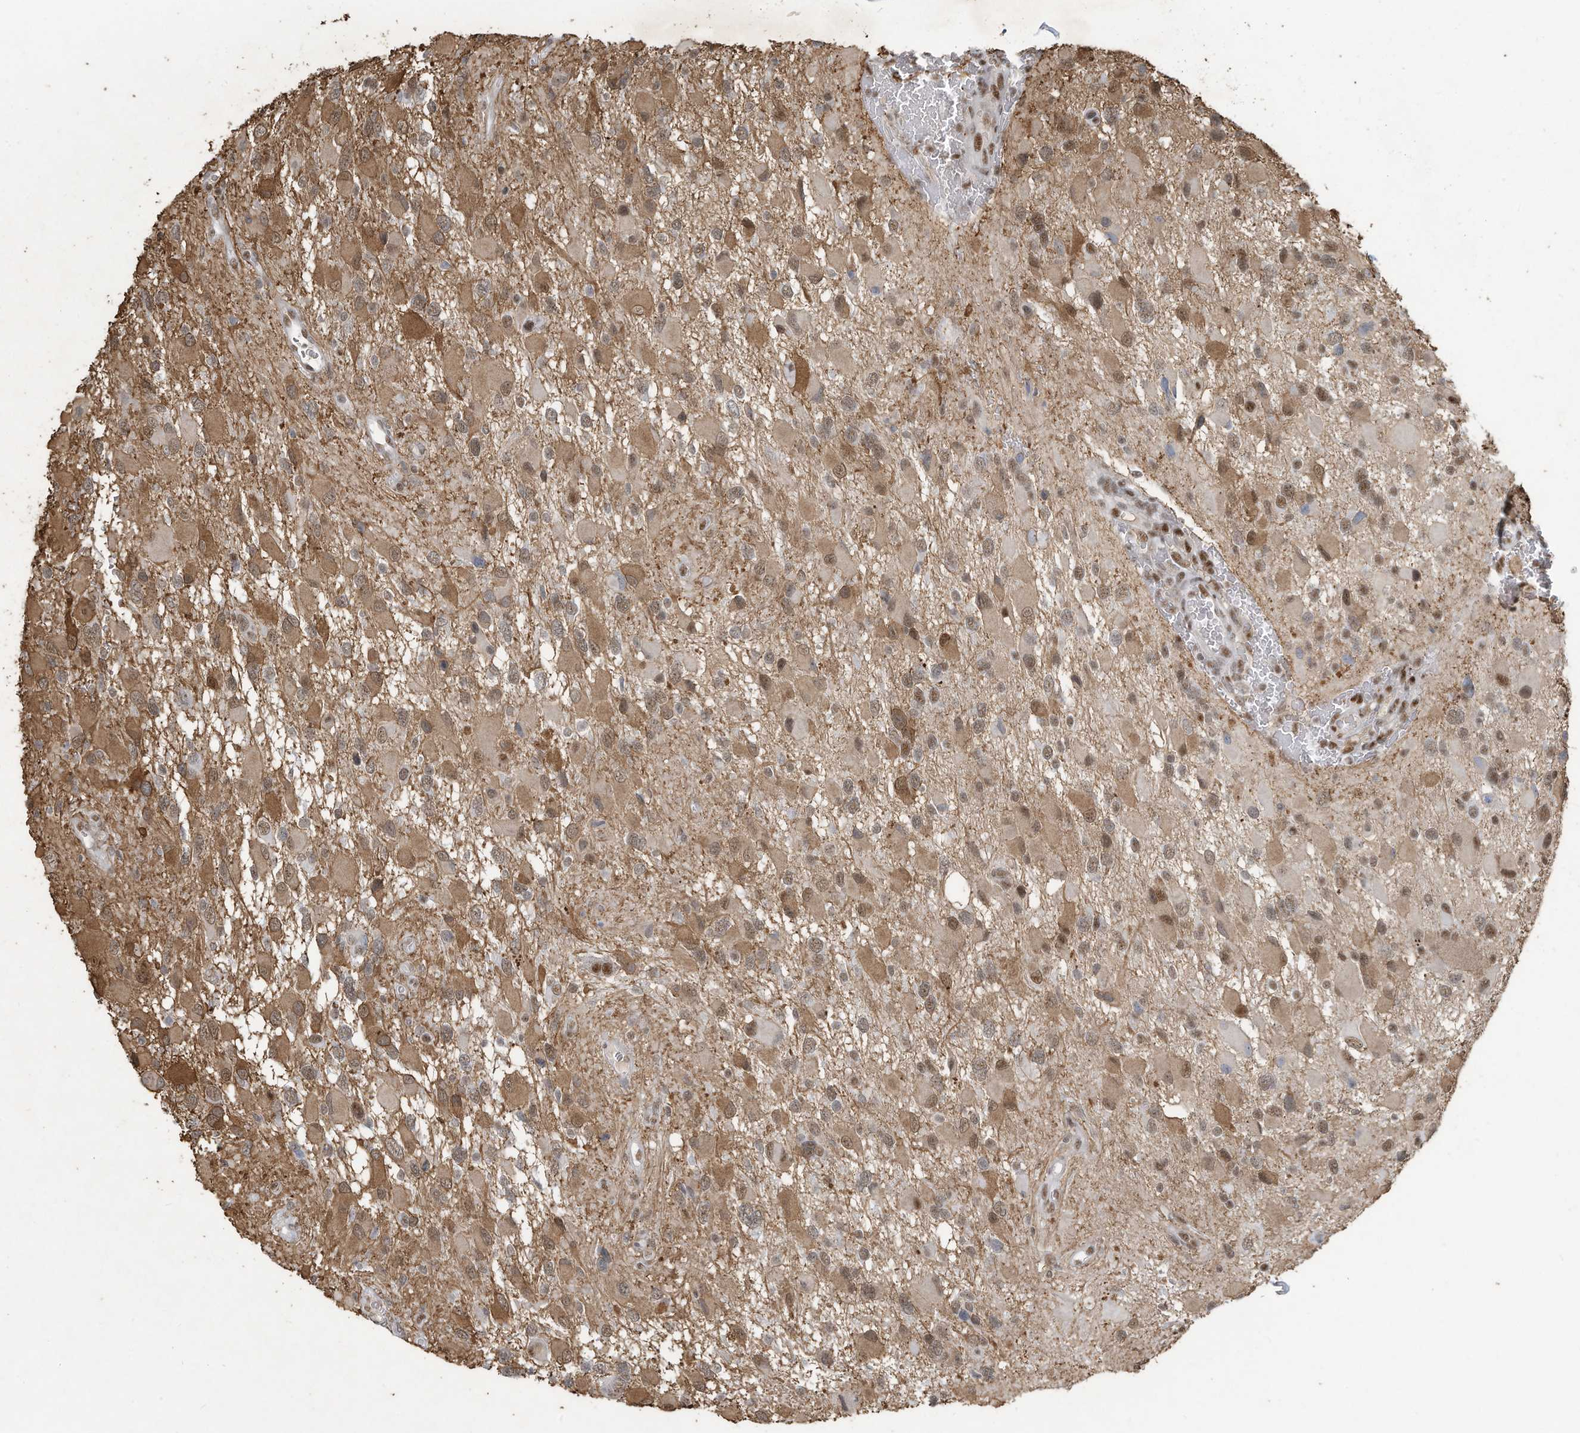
{"staining": {"intensity": "moderate", "quantity": "25%-75%", "location": "cytoplasmic/membranous,nuclear"}, "tissue": "glioma", "cell_type": "Tumor cells", "image_type": "cancer", "snomed": [{"axis": "morphology", "description": "Glioma, malignant, High grade"}, {"axis": "topography", "description": "Brain"}], "caption": "Immunohistochemical staining of glioma displays medium levels of moderate cytoplasmic/membranous and nuclear staining in about 25%-75% of tumor cells.", "gene": "SARNP", "patient": {"sex": "male", "age": 53}}